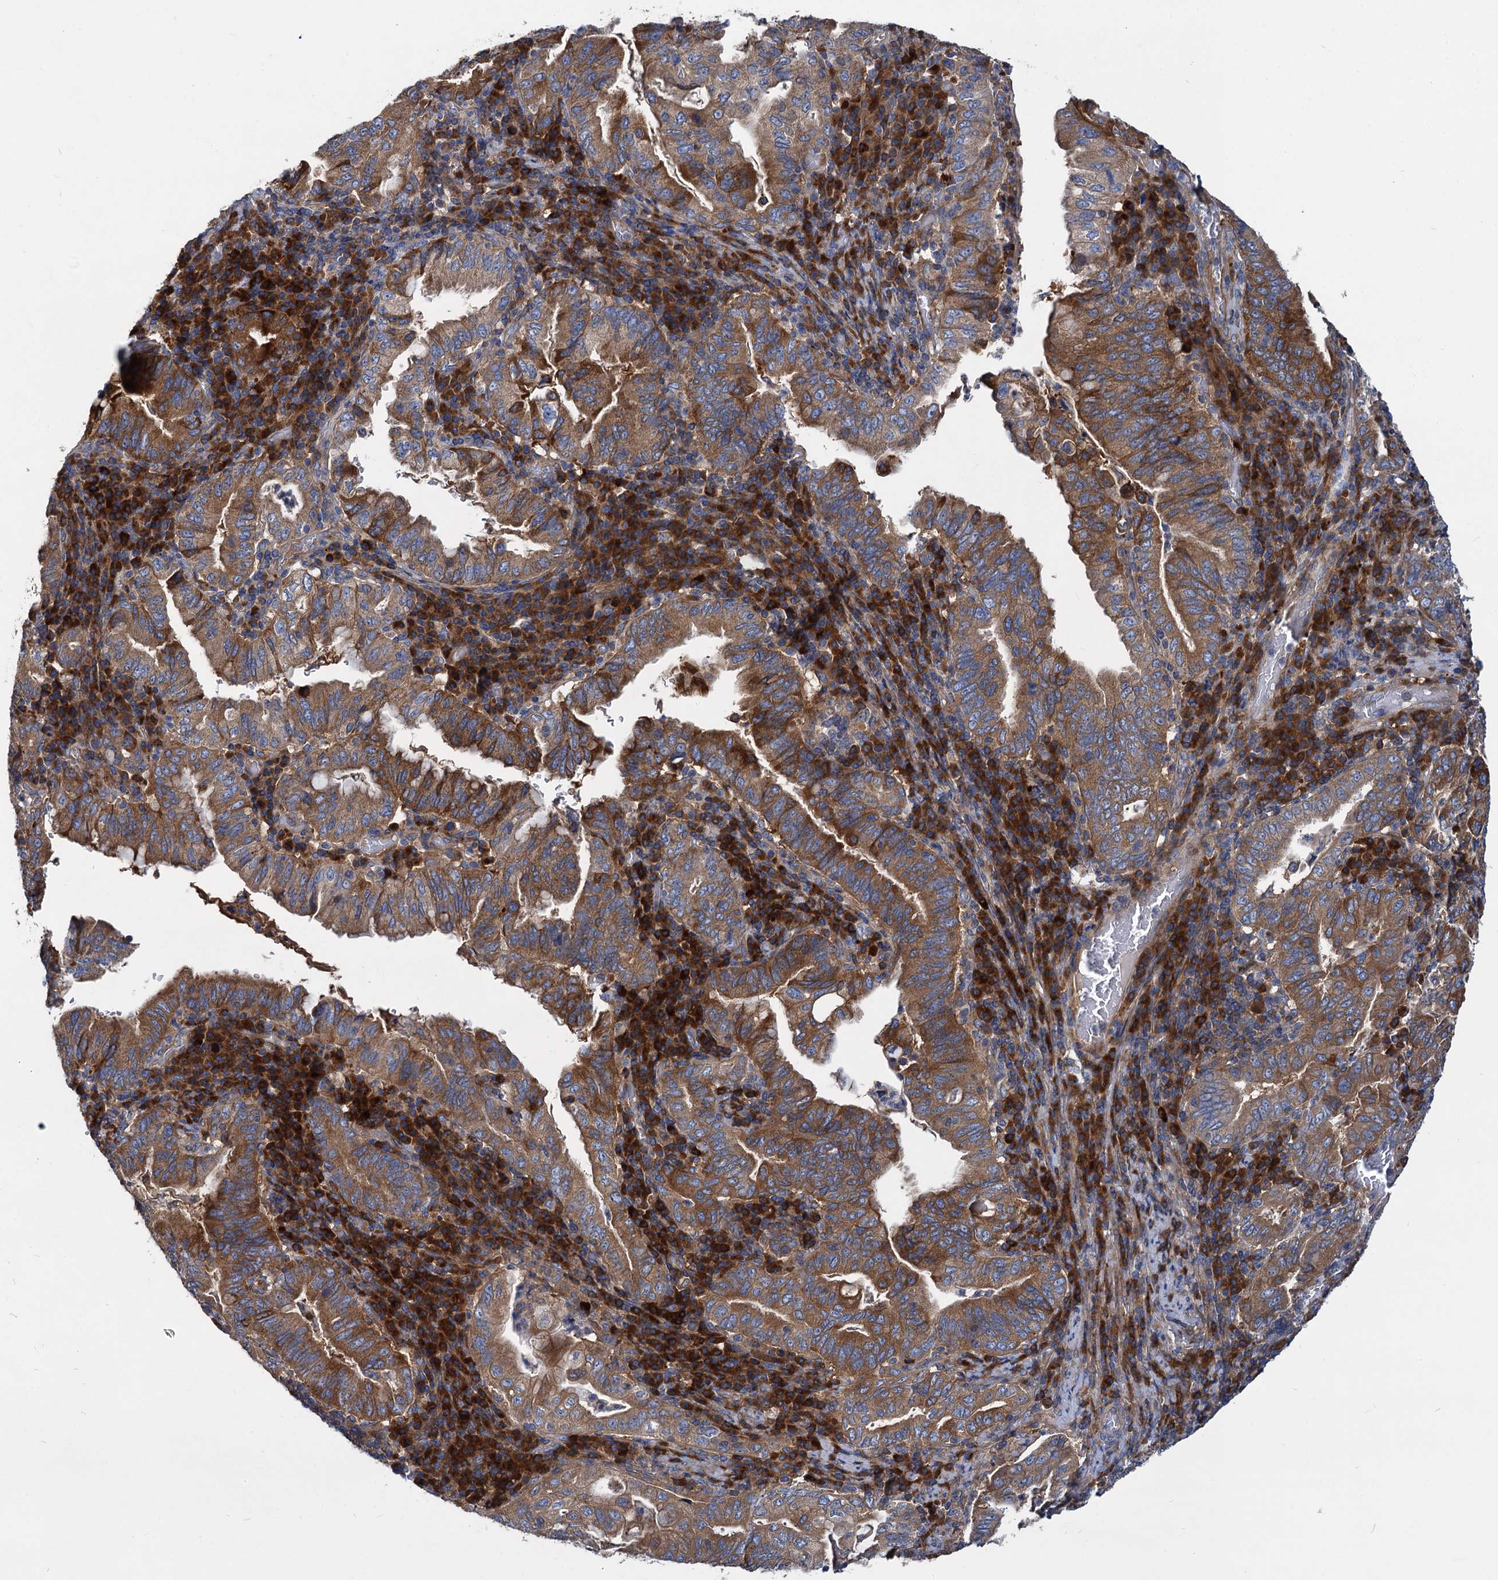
{"staining": {"intensity": "strong", "quantity": ">75%", "location": "cytoplasmic/membranous"}, "tissue": "stomach cancer", "cell_type": "Tumor cells", "image_type": "cancer", "snomed": [{"axis": "morphology", "description": "Normal tissue, NOS"}, {"axis": "morphology", "description": "Adenocarcinoma, NOS"}, {"axis": "topography", "description": "Esophagus"}, {"axis": "topography", "description": "Stomach, upper"}, {"axis": "topography", "description": "Peripheral nerve tissue"}], "caption": "About >75% of tumor cells in stomach cancer (adenocarcinoma) demonstrate strong cytoplasmic/membranous protein expression as visualized by brown immunohistochemical staining.", "gene": "ALKBH7", "patient": {"sex": "male", "age": 62}}